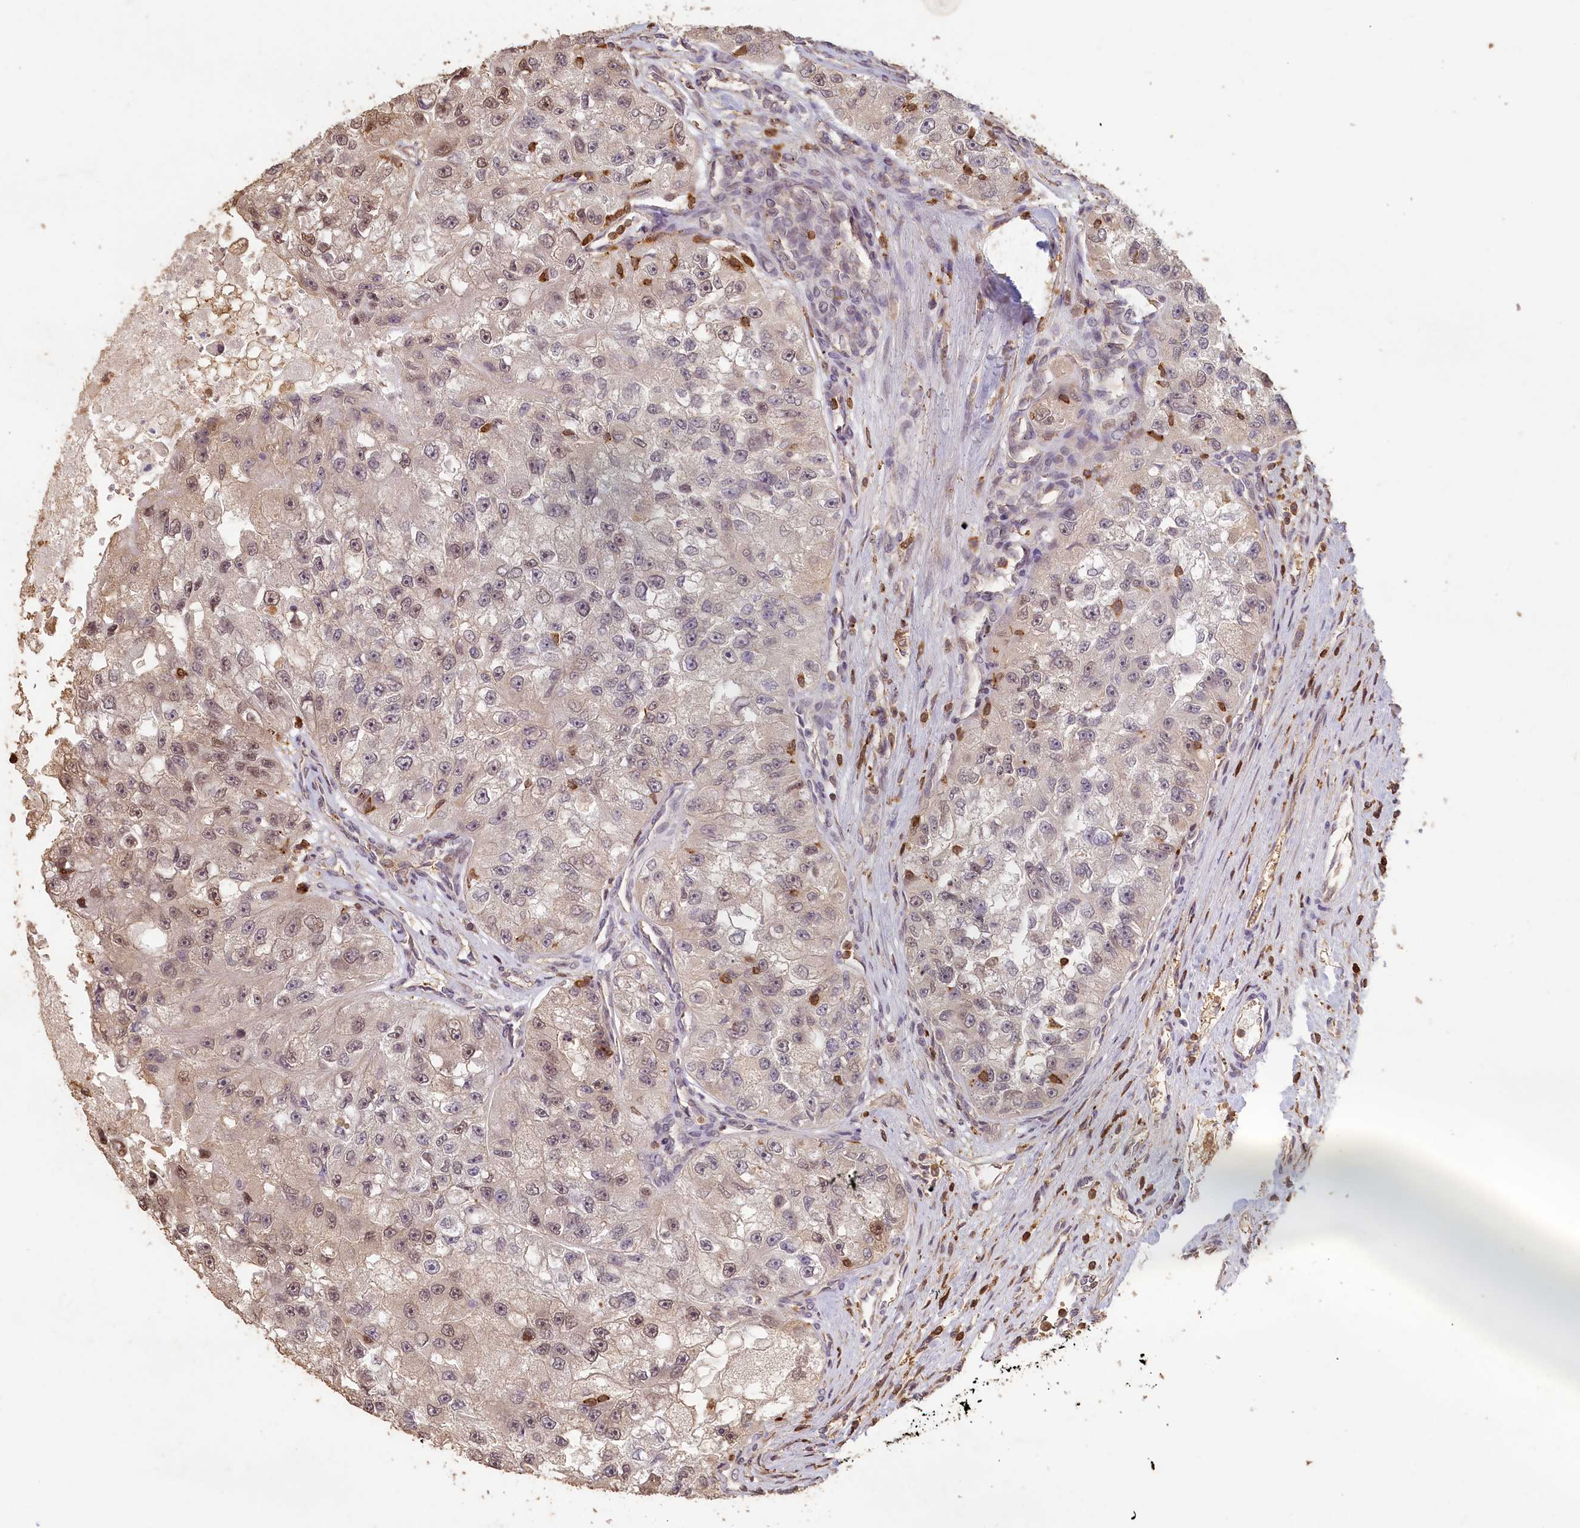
{"staining": {"intensity": "moderate", "quantity": "<25%", "location": "nuclear"}, "tissue": "renal cancer", "cell_type": "Tumor cells", "image_type": "cancer", "snomed": [{"axis": "morphology", "description": "Adenocarcinoma, NOS"}, {"axis": "topography", "description": "Kidney"}], "caption": "The micrograph displays staining of renal adenocarcinoma, revealing moderate nuclear protein expression (brown color) within tumor cells.", "gene": "MADD", "patient": {"sex": "male", "age": 63}}